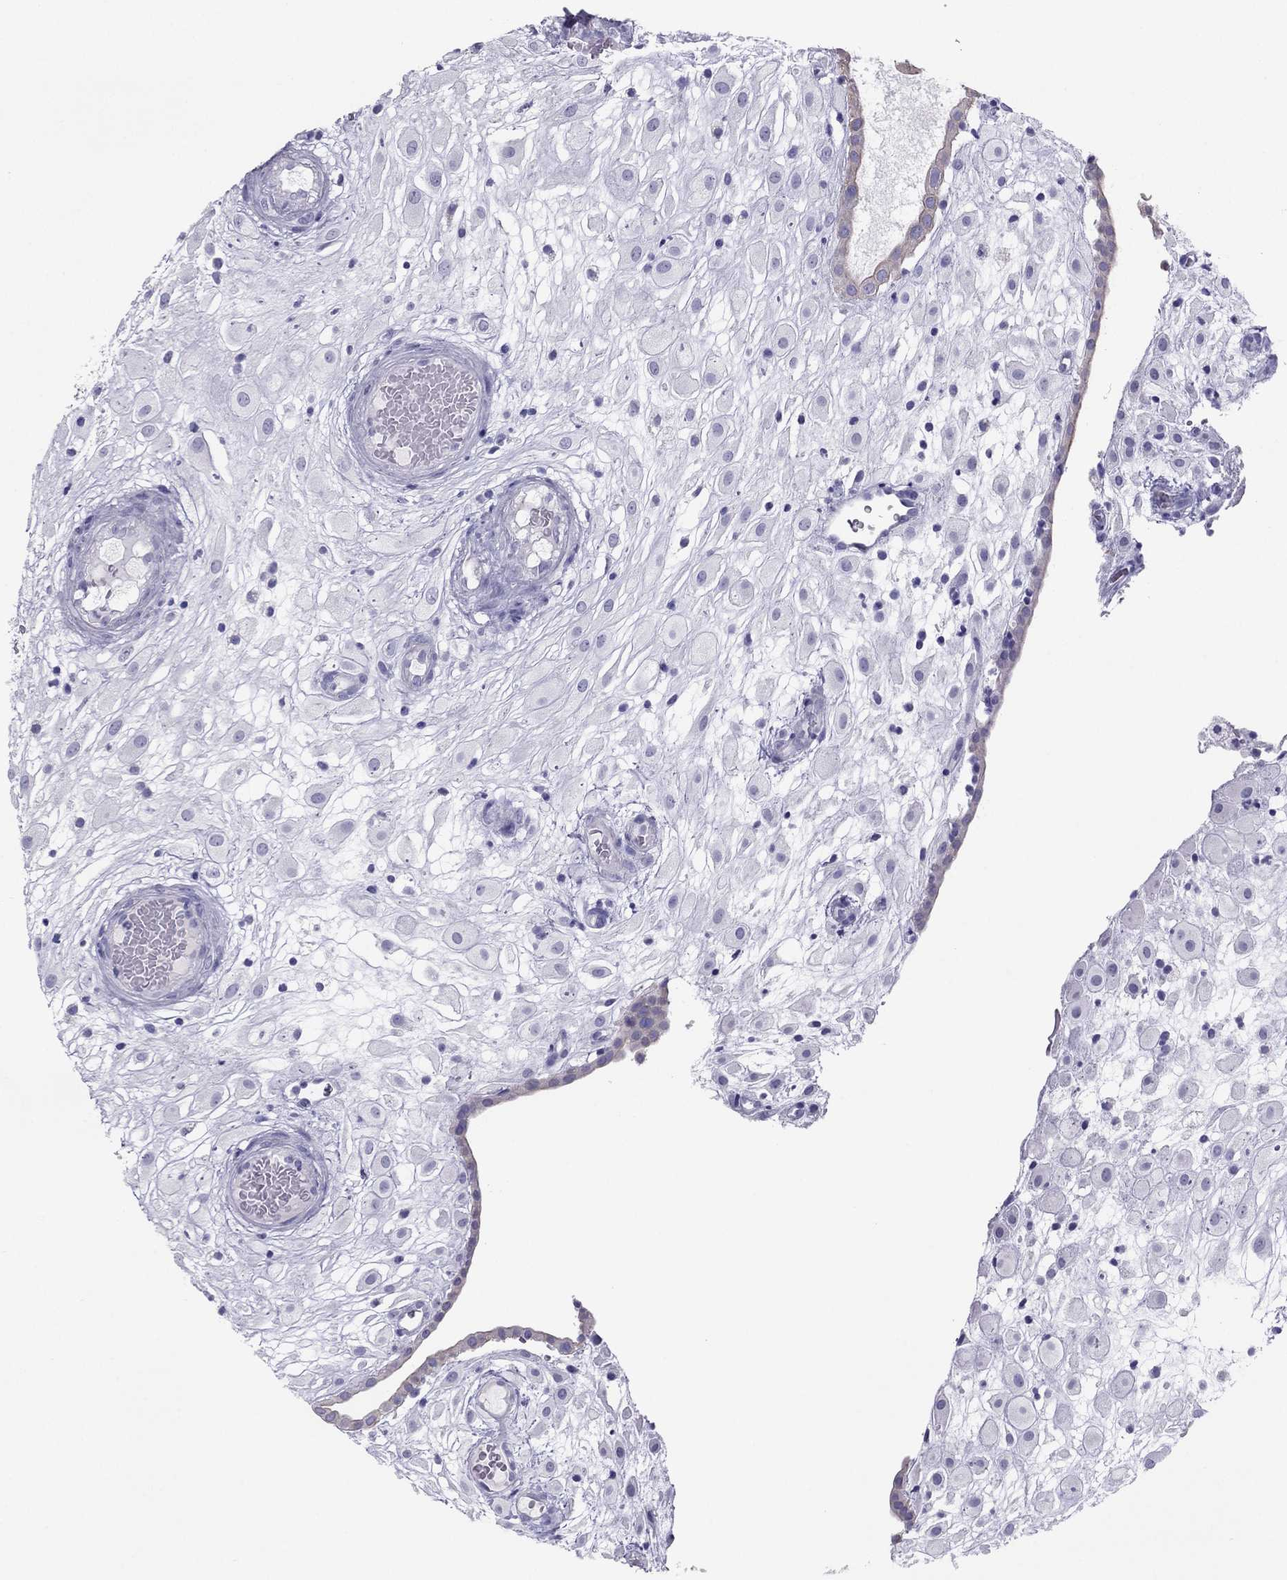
{"staining": {"intensity": "negative", "quantity": "none", "location": "none"}, "tissue": "placenta", "cell_type": "Decidual cells", "image_type": "normal", "snomed": [{"axis": "morphology", "description": "Normal tissue, NOS"}, {"axis": "topography", "description": "Placenta"}], "caption": "The image exhibits no significant staining in decidual cells of placenta.", "gene": "MAEL", "patient": {"sex": "female", "age": 24}}